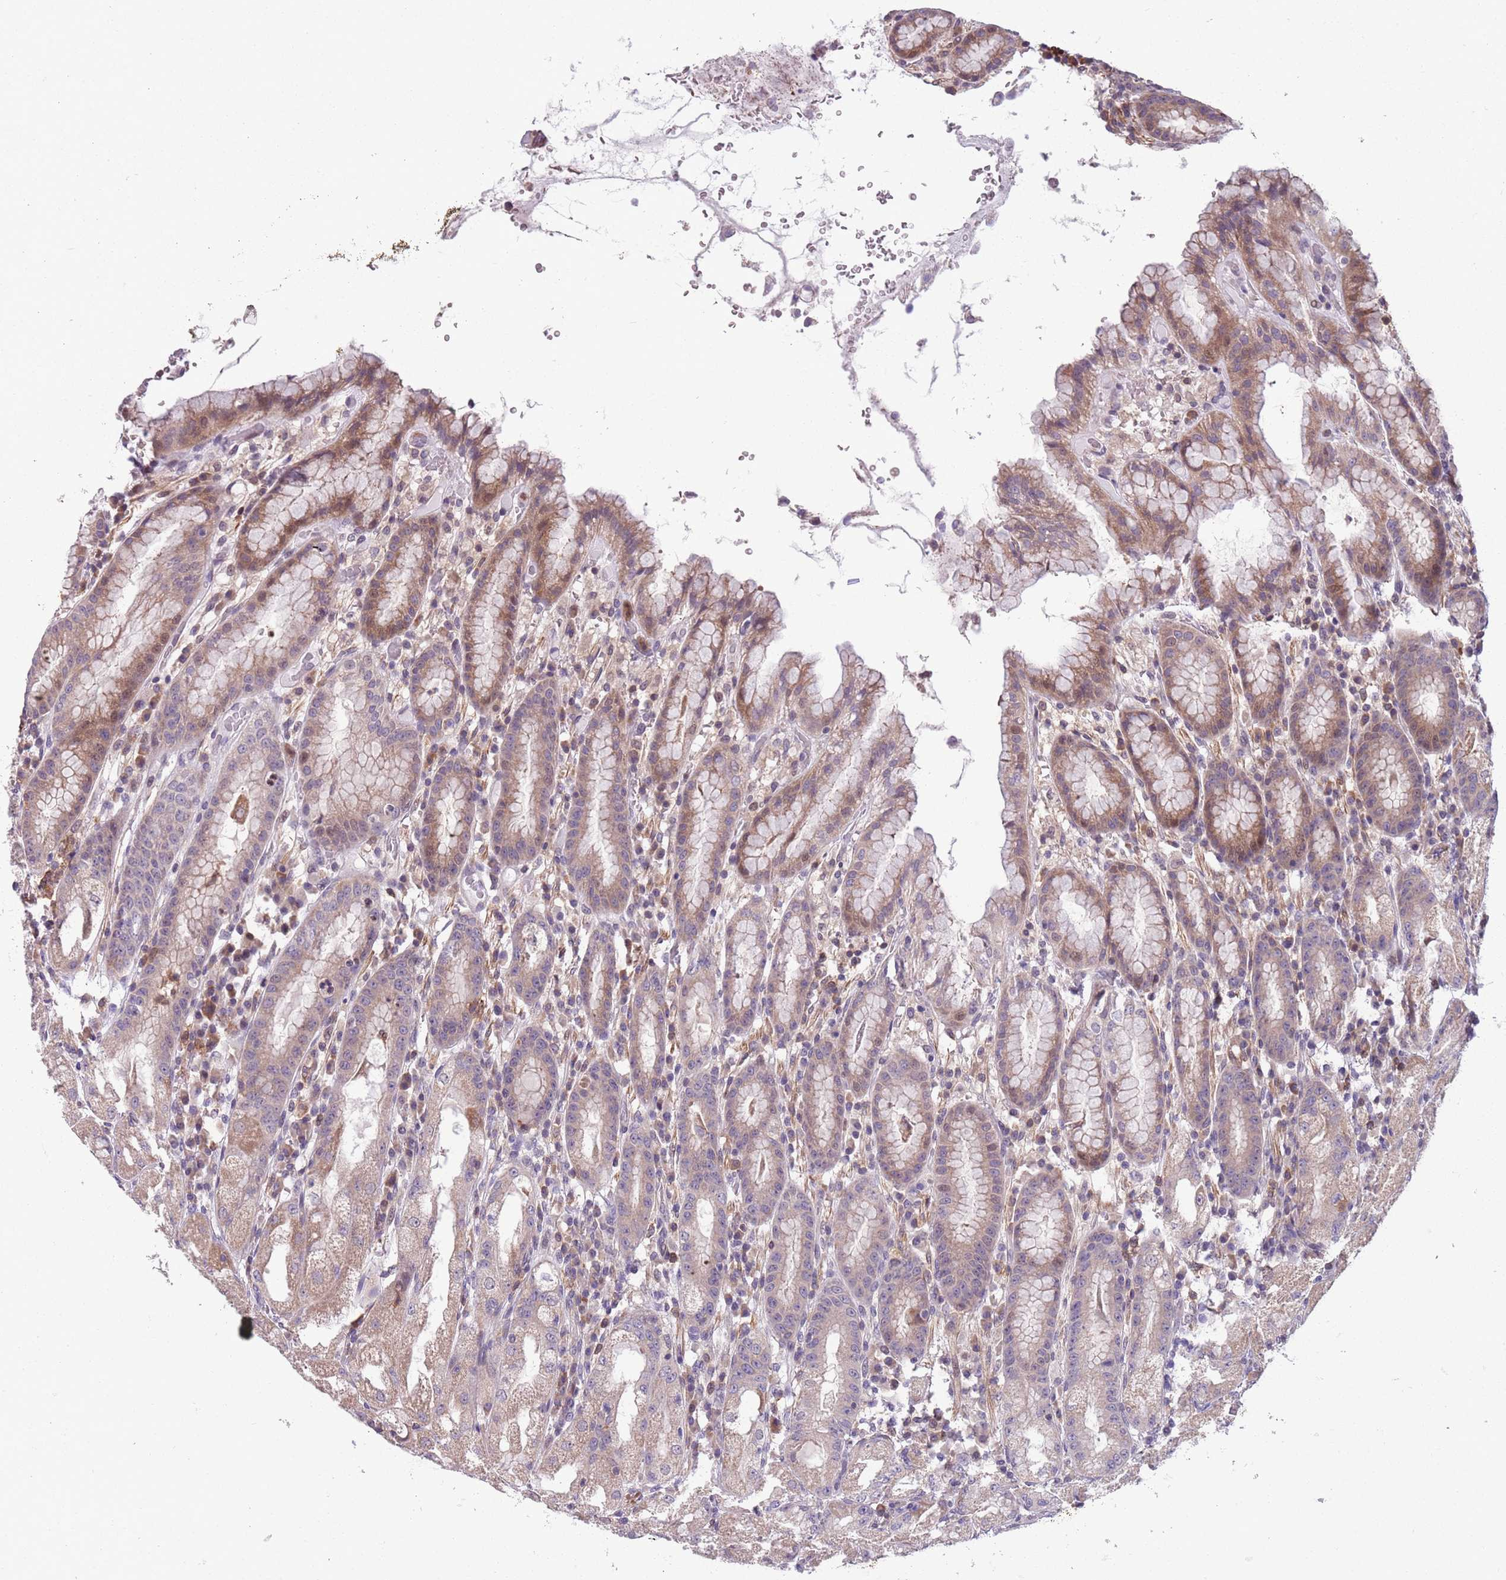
{"staining": {"intensity": "weak", "quantity": "25%-75%", "location": "cytoplasmic/membranous,nuclear"}, "tissue": "stomach", "cell_type": "Glandular cells", "image_type": "normal", "snomed": [{"axis": "morphology", "description": "Normal tissue, NOS"}, {"axis": "topography", "description": "Stomach, upper"}], "caption": "Brown immunohistochemical staining in unremarkable stomach displays weak cytoplasmic/membranous,nuclear positivity in about 25%-75% of glandular cells.", "gene": "JAML", "patient": {"sex": "male", "age": 52}}